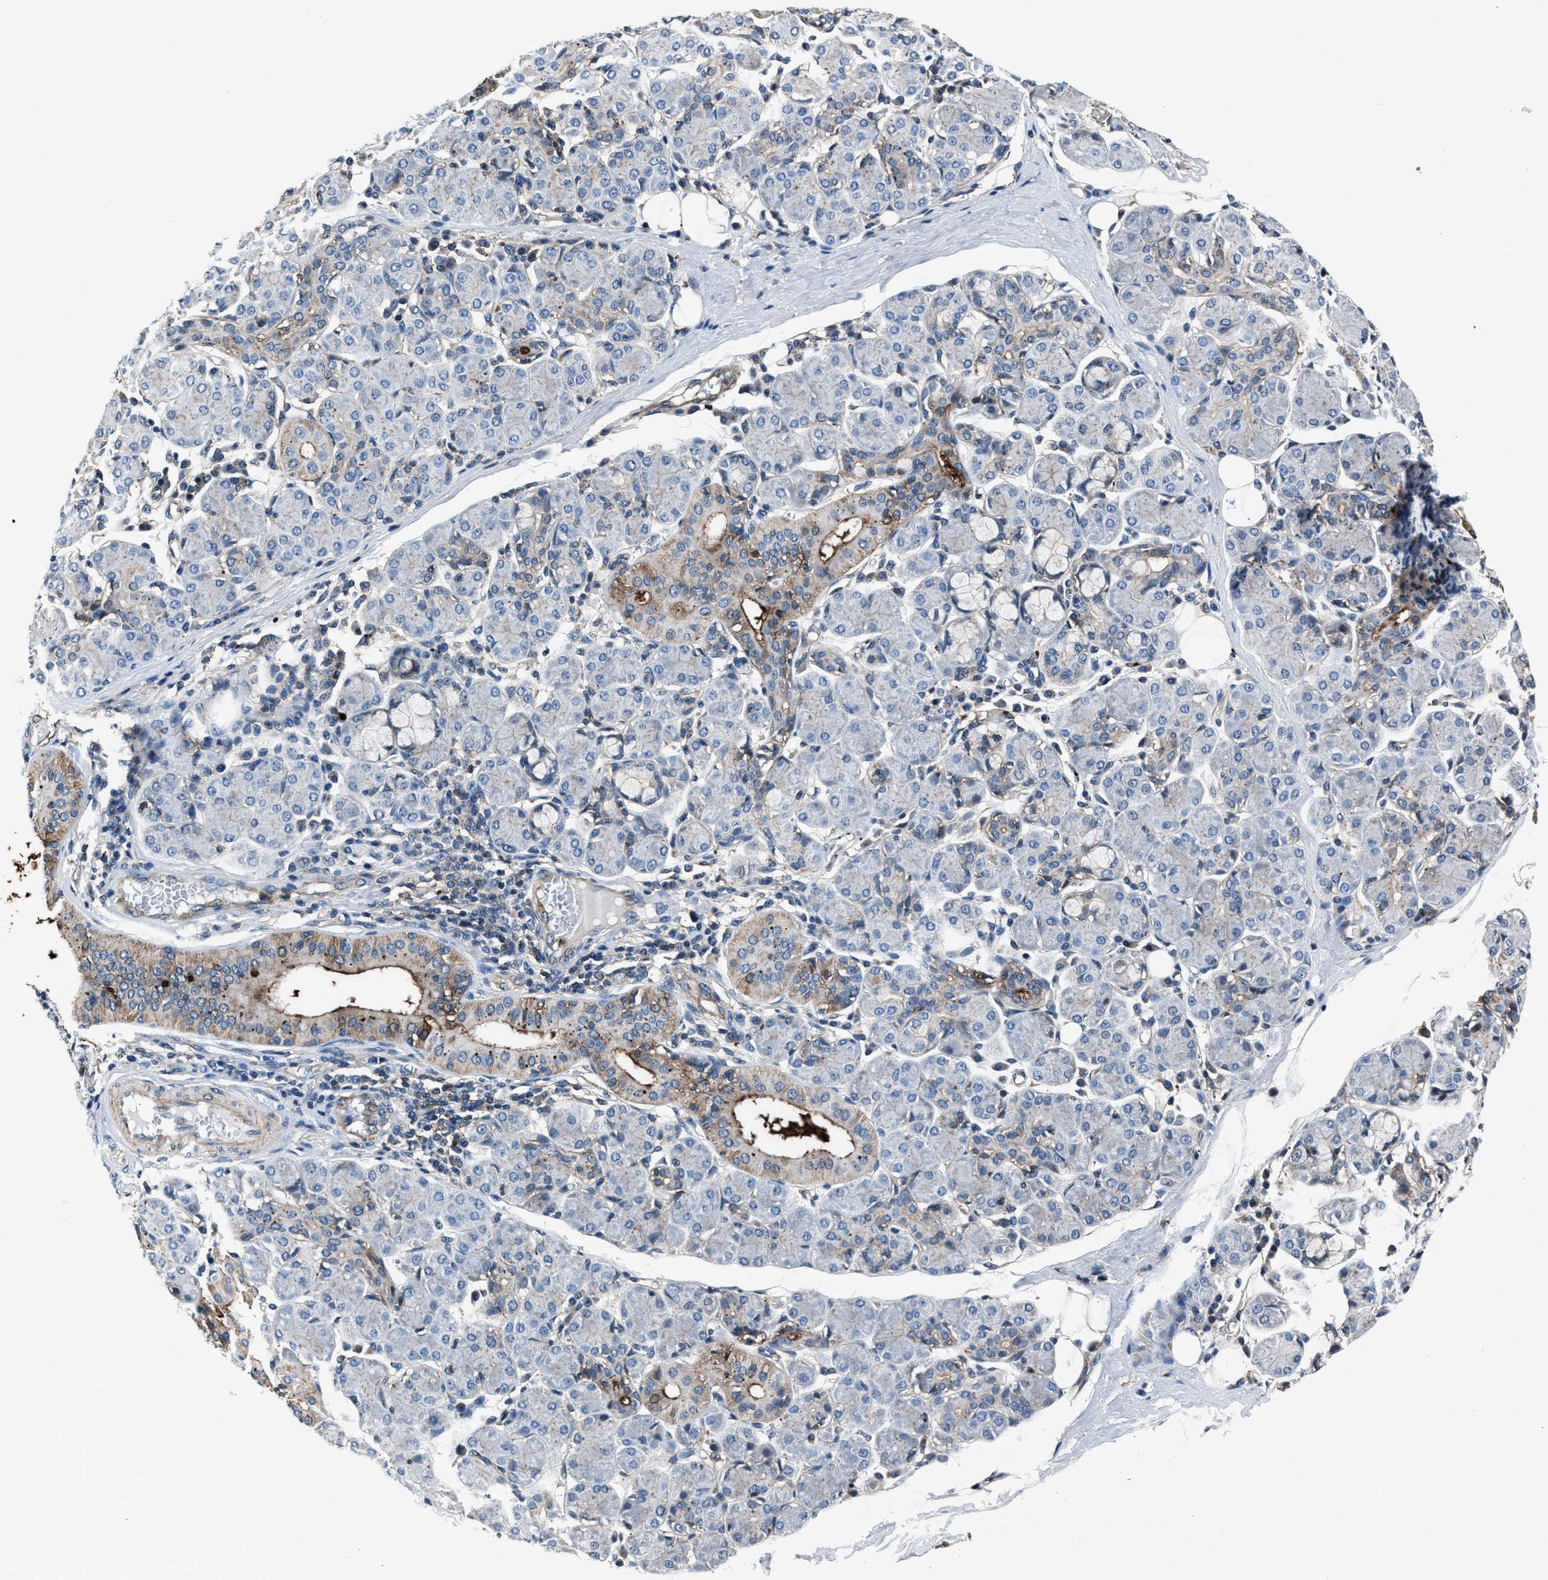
{"staining": {"intensity": "moderate", "quantity": "<25%", "location": "cytoplasmic/membranous"}, "tissue": "salivary gland", "cell_type": "Glandular cells", "image_type": "normal", "snomed": [{"axis": "morphology", "description": "Normal tissue, NOS"}, {"axis": "morphology", "description": "Inflammation, NOS"}, {"axis": "topography", "description": "Lymph node"}, {"axis": "topography", "description": "Salivary gland"}], "caption": "Immunohistochemistry of unremarkable salivary gland demonstrates low levels of moderate cytoplasmic/membranous staining in approximately <25% of glandular cells. (brown staining indicates protein expression, while blue staining denotes nuclei).", "gene": "MFSD11", "patient": {"sex": "male", "age": 3}}